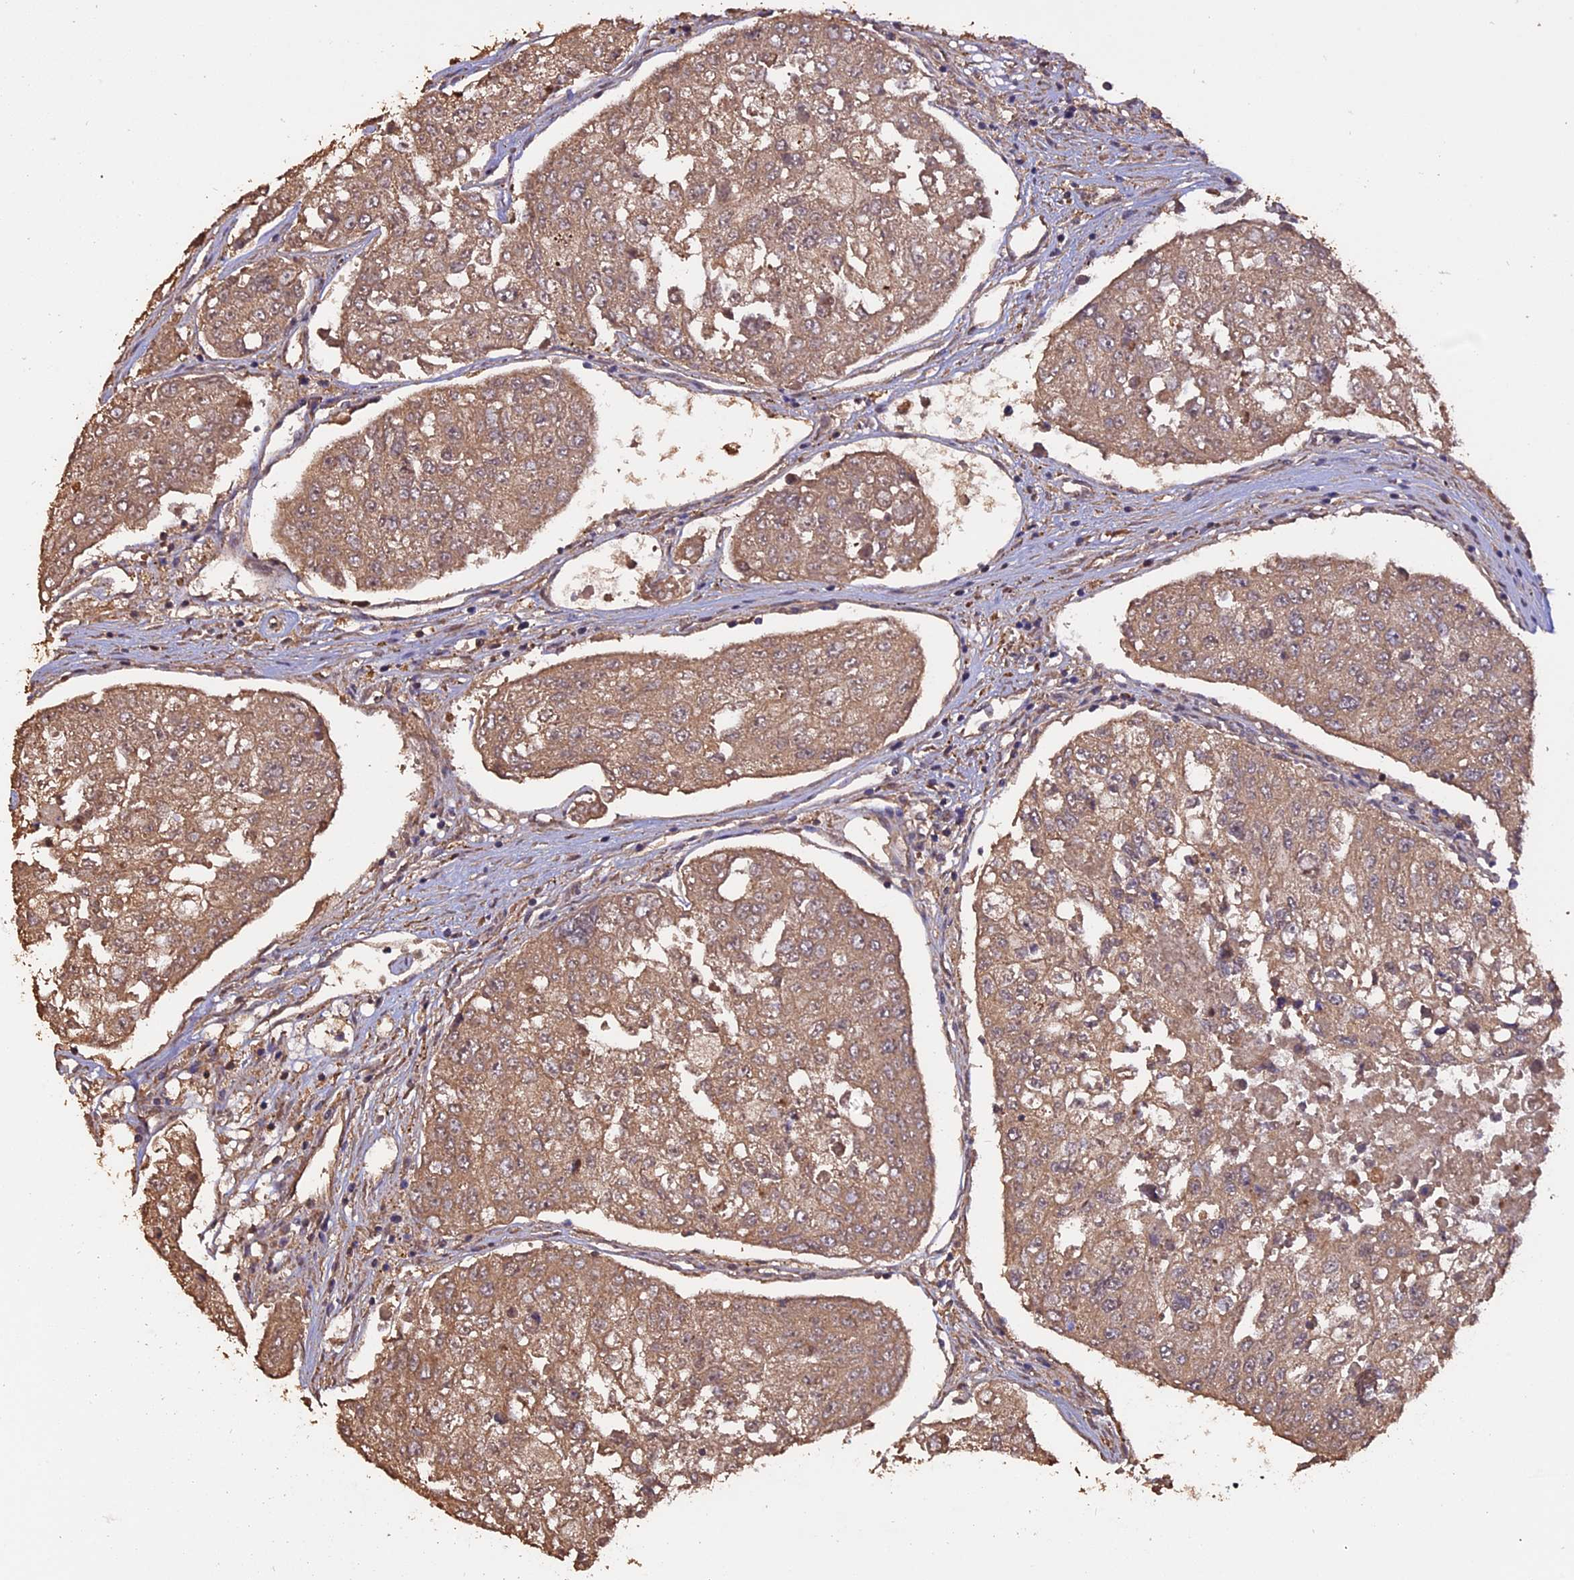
{"staining": {"intensity": "weak", "quantity": ">75%", "location": "cytoplasmic/membranous"}, "tissue": "urothelial cancer", "cell_type": "Tumor cells", "image_type": "cancer", "snomed": [{"axis": "morphology", "description": "Urothelial carcinoma, High grade"}, {"axis": "topography", "description": "Lymph node"}, {"axis": "topography", "description": "Urinary bladder"}], "caption": "A photomicrograph of human urothelial cancer stained for a protein demonstrates weak cytoplasmic/membranous brown staining in tumor cells.", "gene": "RASAL1", "patient": {"sex": "male", "age": 51}}